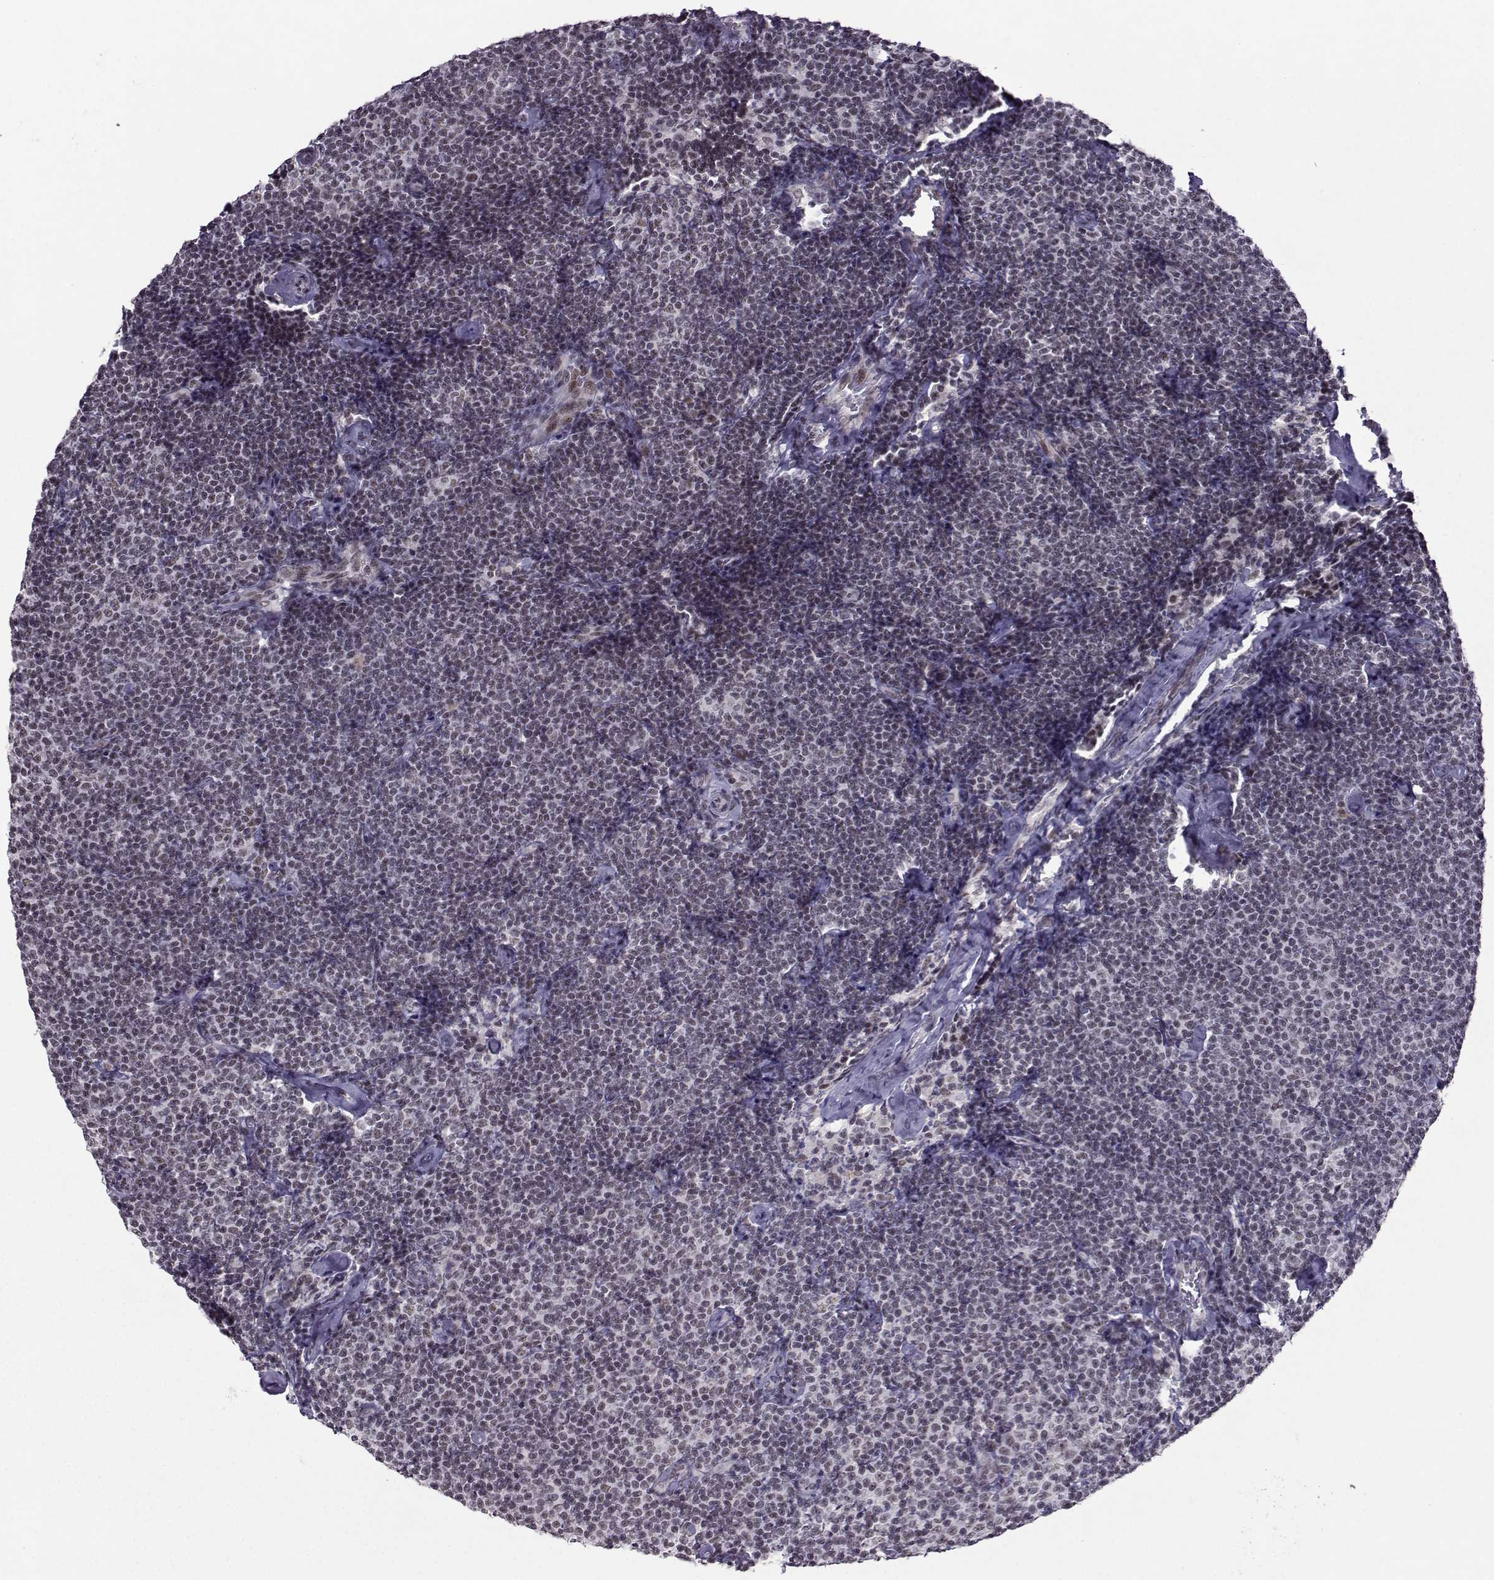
{"staining": {"intensity": "negative", "quantity": "none", "location": "none"}, "tissue": "lymphoma", "cell_type": "Tumor cells", "image_type": "cancer", "snomed": [{"axis": "morphology", "description": "Malignant lymphoma, non-Hodgkin's type, Low grade"}, {"axis": "topography", "description": "Lymph node"}], "caption": "Tumor cells show no significant protein positivity in low-grade malignant lymphoma, non-Hodgkin's type. (DAB (3,3'-diaminobenzidine) immunohistochemistry visualized using brightfield microscopy, high magnification).", "gene": "LIN28A", "patient": {"sex": "male", "age": 81}}